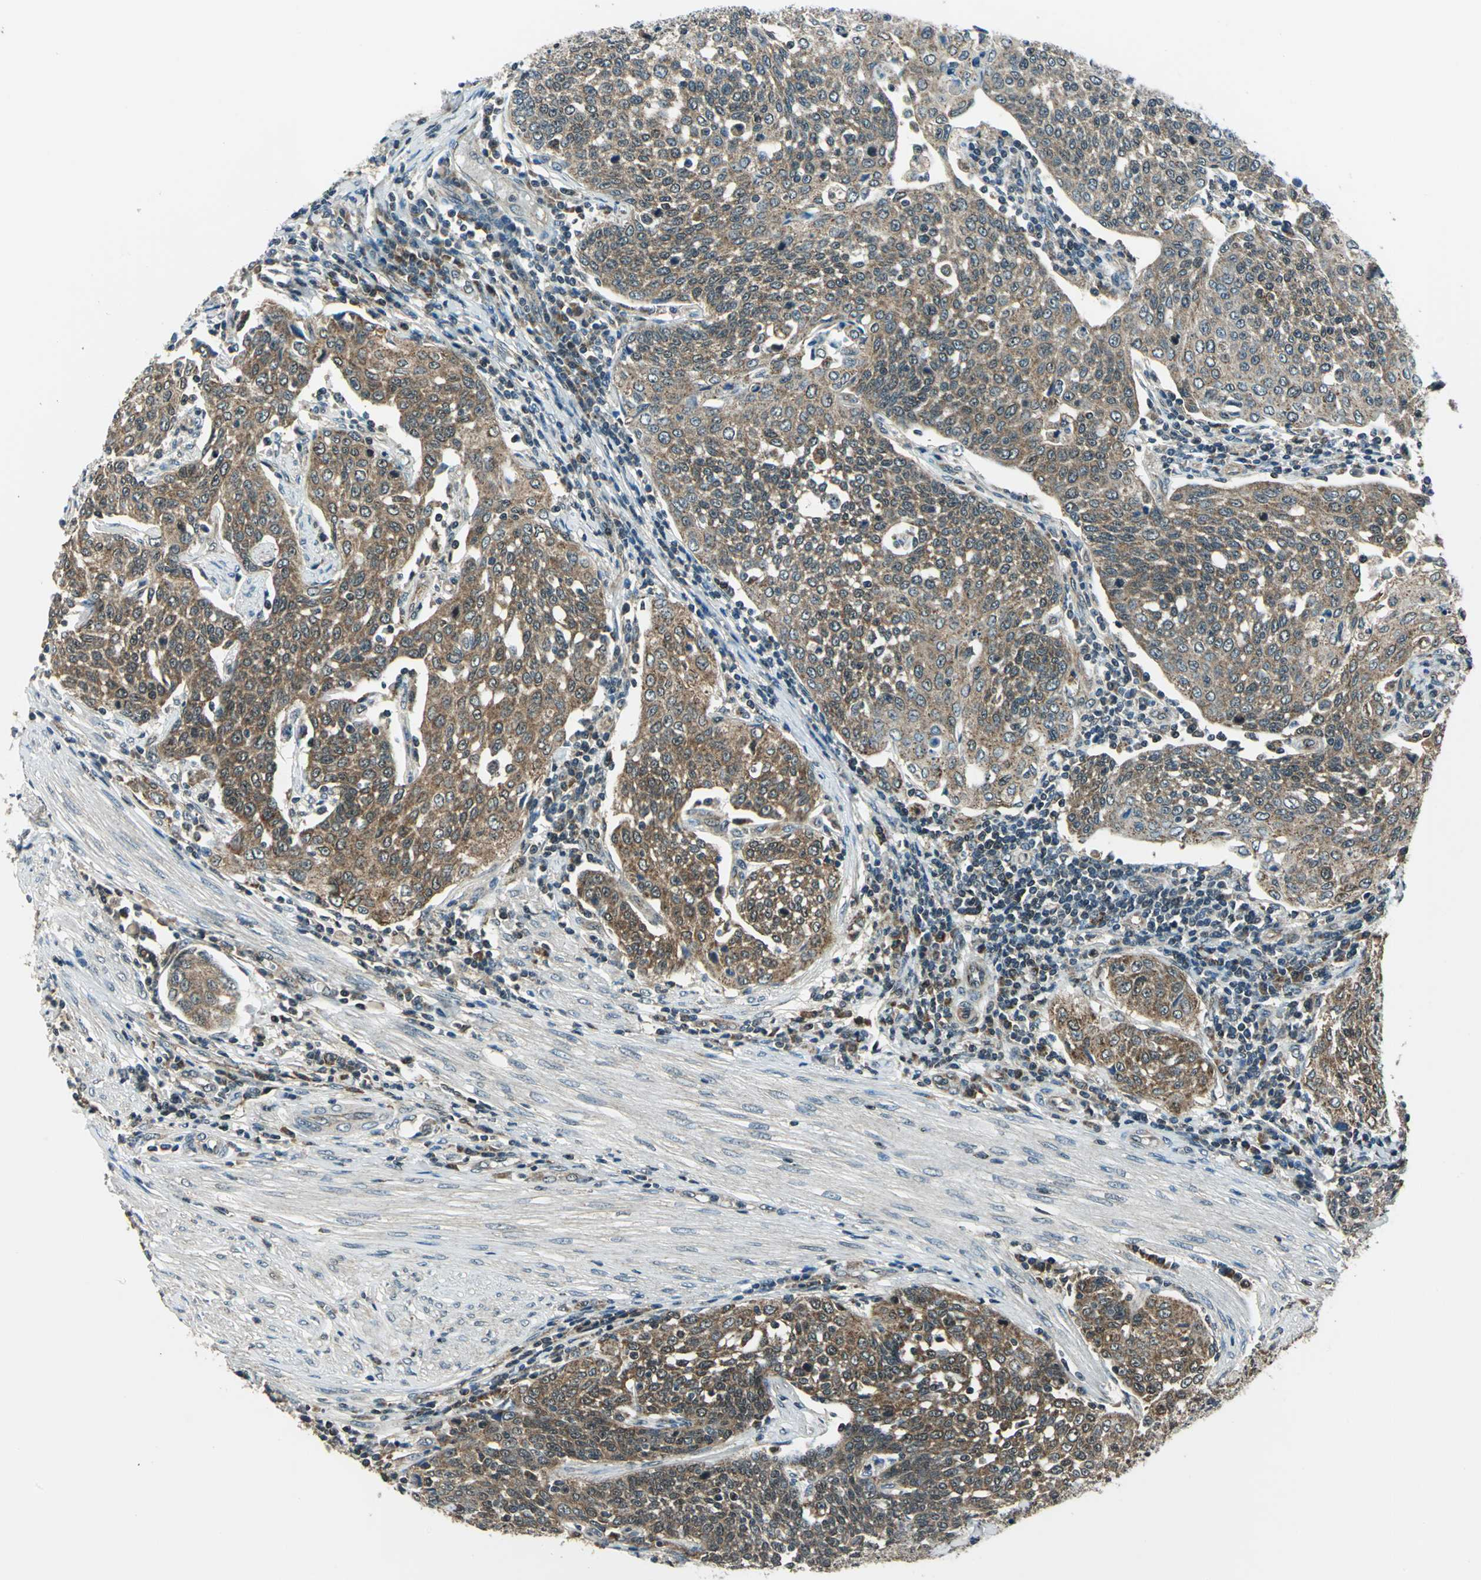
{"staining": {"intensity": "moderate", "quantity": ">75%", "location": "cytoplasmic/membranous"}, "tissue": "cervical cancer", "cell_type": "Tumor cells", "image_type": "cancer", "snomed": [{"axis": "morphology", "description": "Squamous cell carcinoma, NOS"}, {"axis": "topography", "description": "Cervix"}], "caption": "Protein staining shows moderate cytoplasmic/membranous expression in approximately >75% of tumor cells in cervical squamous cell carcinoma.", "gene": "NUDT2", "patient": {"sex": "female", "age": 34}}